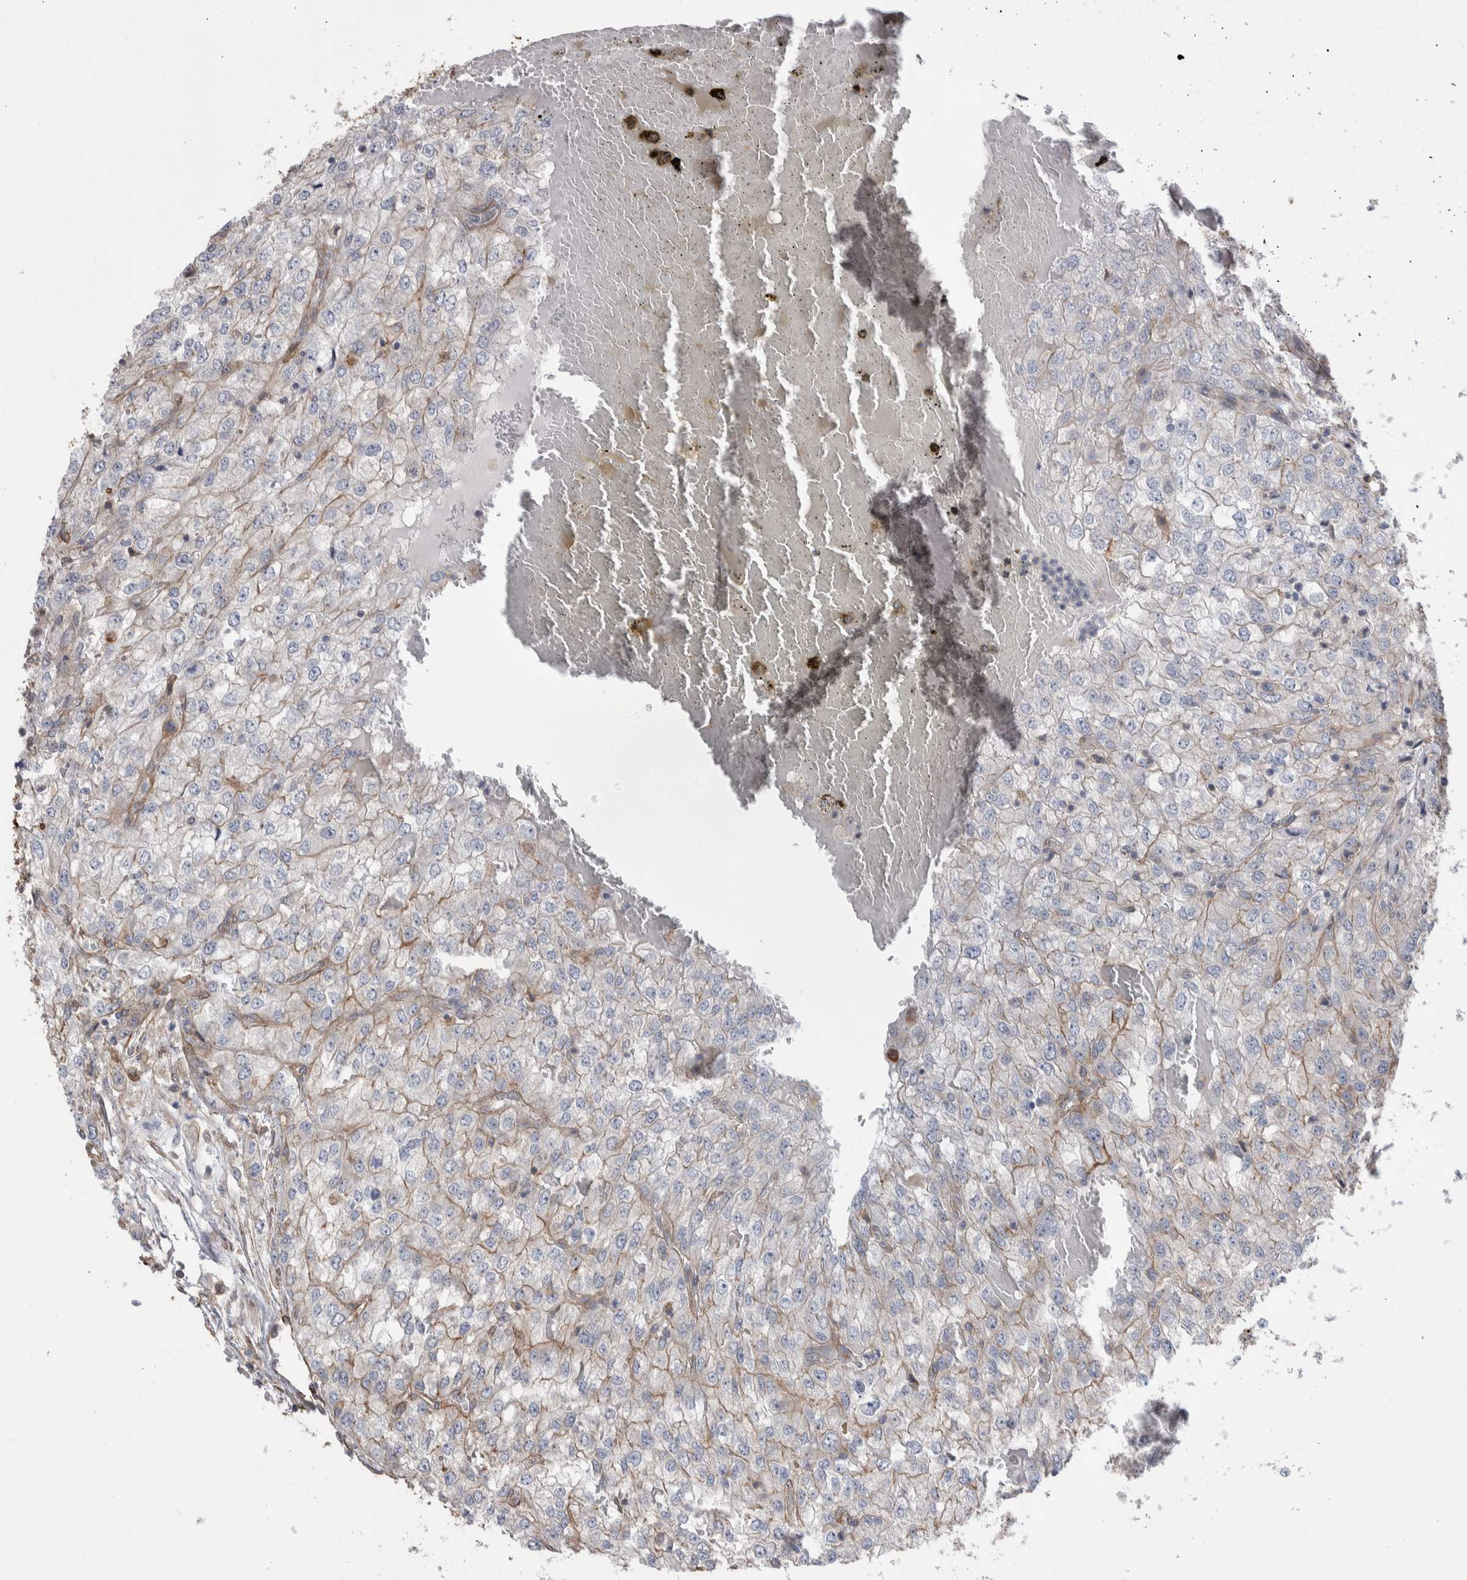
{"staining": {"intensity": "weak", "quantity": "25%-75%", "location": "cytoplasmic/membranous"}, "tissue": "renal cancer", "cell_type": "Tumor cells", "image_type": "cancer", "snomed": [{"axis": "morphology", "description": "Adenocarcinoma, NOS"}, {"axis": "topography", "description": "Kidney"}], "caption": "Immunohistochemical staining of human renal cancer (adenocarcinoma) reveals weak cytoplasmic/membranous protein positivity in about 25%-75% of tumor cells.", "gene": "KIF12", "patient": {"sex": "female", "age": 54}}